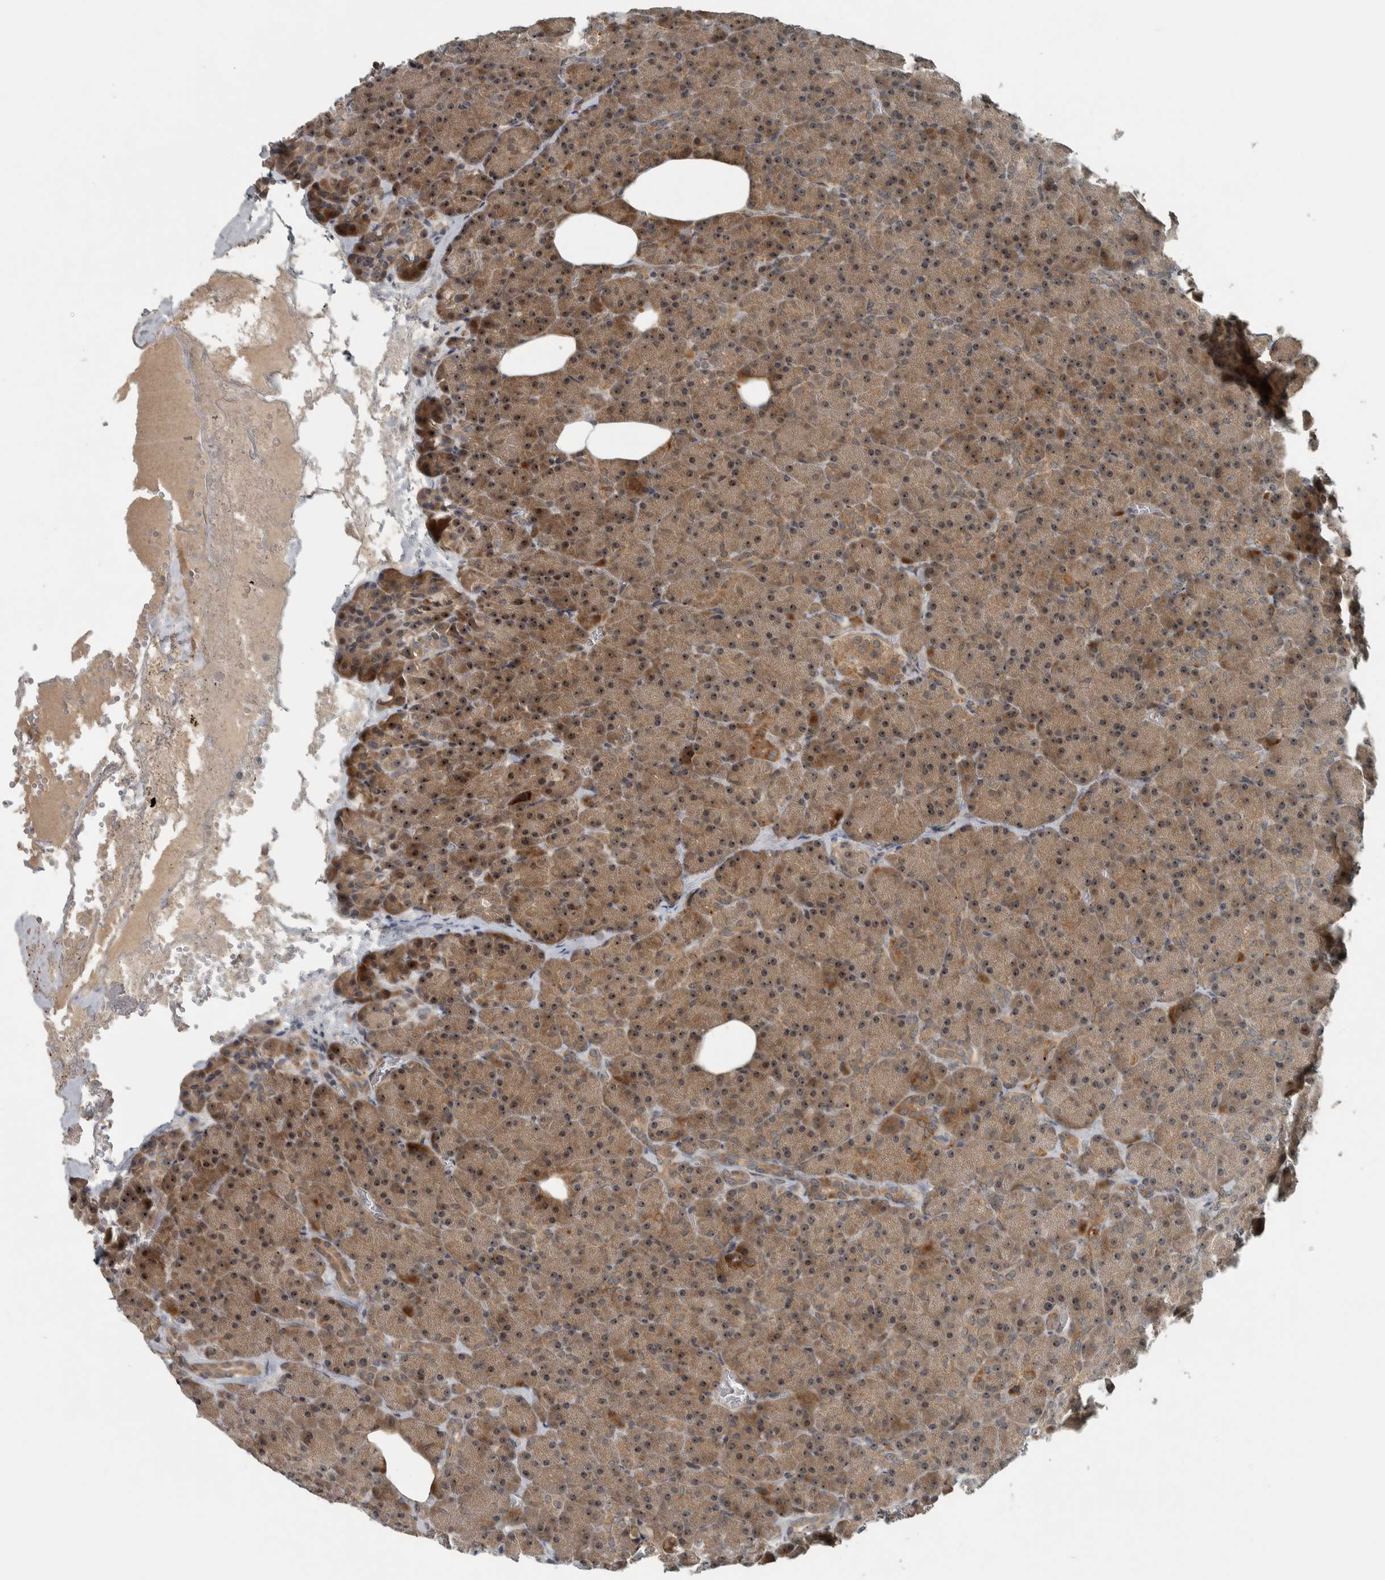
{"staining": {"intensity": "moderate", "quantity": ">75%", "location": "cytoplasmic/membranous,nuclear"}, "tissue": "pancreas", "cell_type": "Exocrine glandular cells", "image_type": "normal", "snomed": [{"axis": "morphology", "description": "Normal tissue, NOS"}, {"axis": "morphology", "description": "Carcinoid, malignant, NOS"}, {"axis": "topography", "description": "Pancreas"}], "caption": "Pancreas stained for a protein (brown) reveals moderate cytoplasmic/membranous,nuclear positive staining in about >75% of exocrine glandular cells.", "gene": "XPO5", "patient": {"sex": "female", "age": 35}}